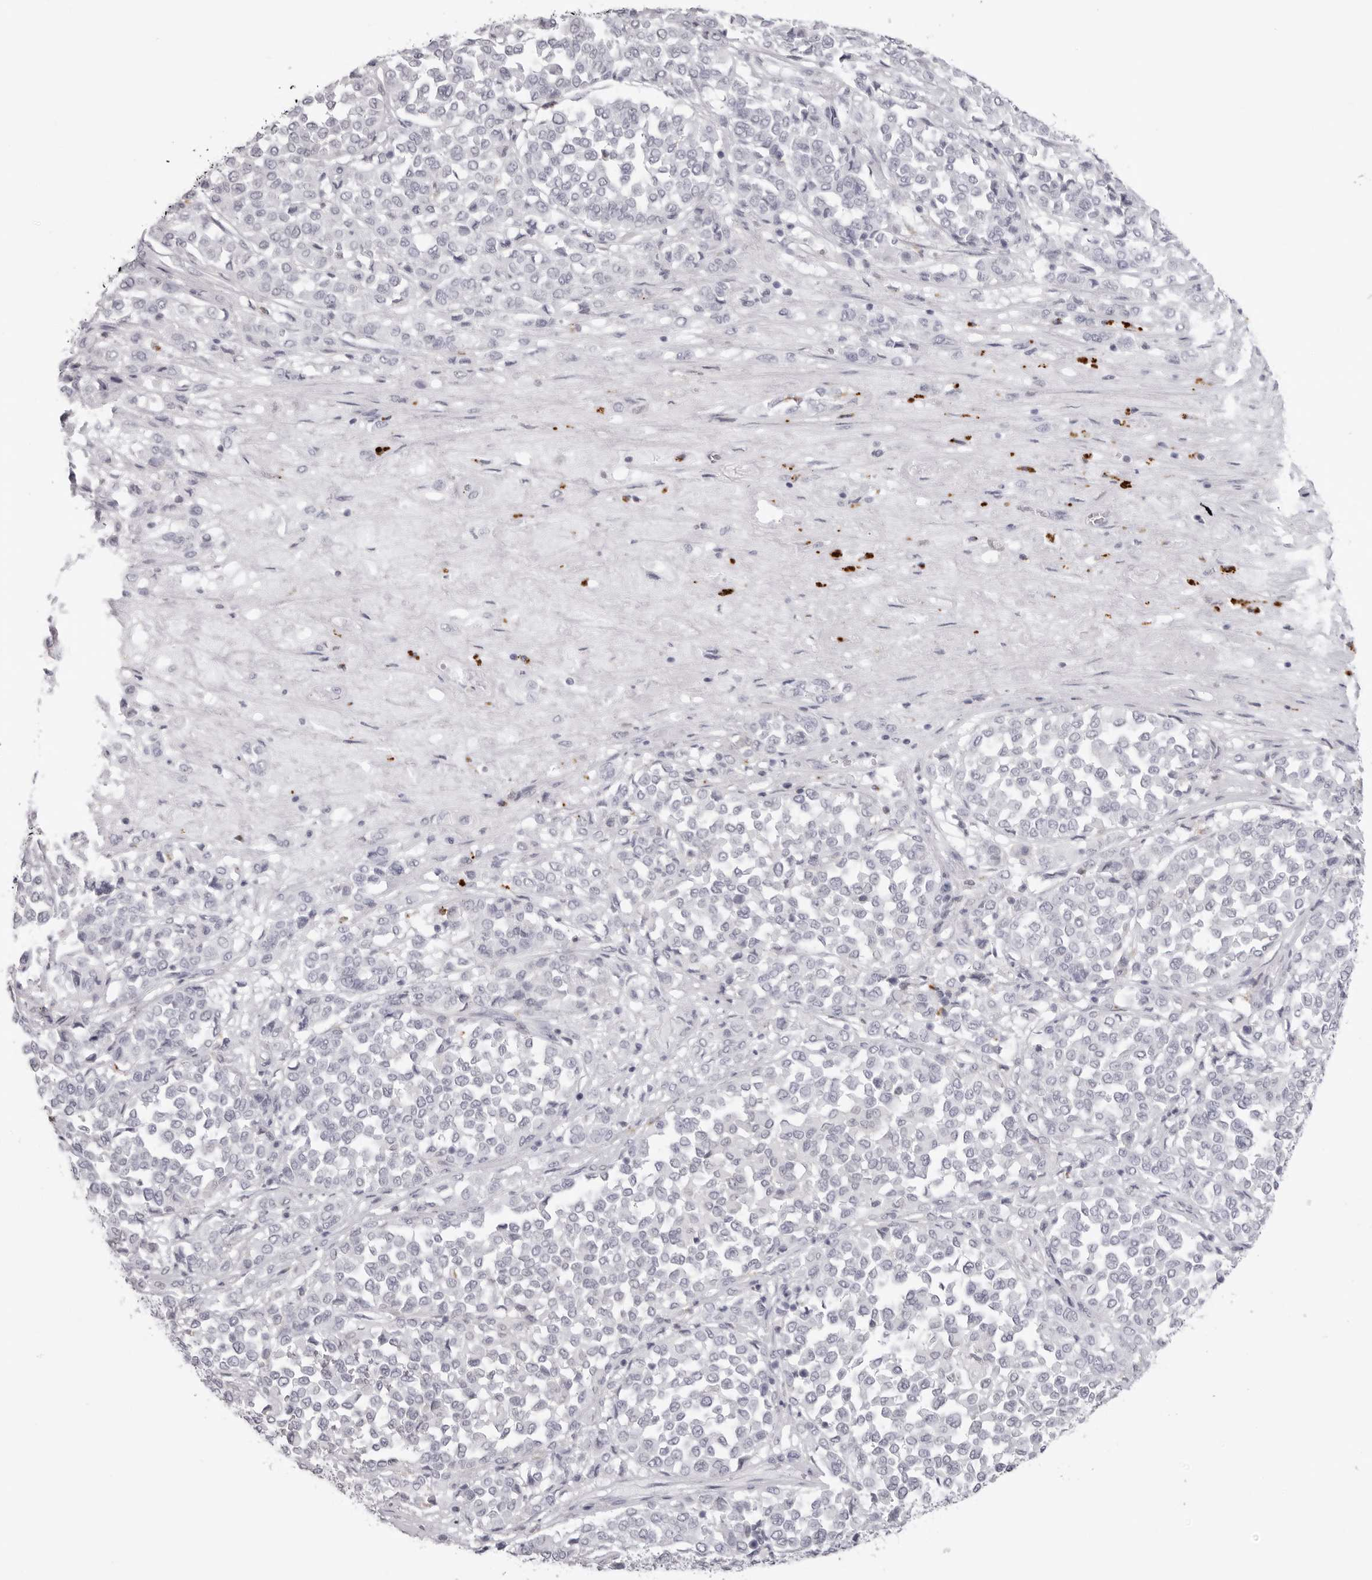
{"staining": {"intensity": "negative", "quantity": "none", "location": "none"}, "tissue": "melanoma", "cell_type": "Tumor cells", "image_type": "cancer", "snomed": [{"axis": "morphology", "description": "Malignant melanoma, Metastatic site"}, {"axis": "topography", "description": "Pancreas"}], "caption": "An image of human malignant melanoma (metastatic site) is negative for staining in tumor cells.", "gene": "IL25", "patient": {"sex": "female", "age": 30}}